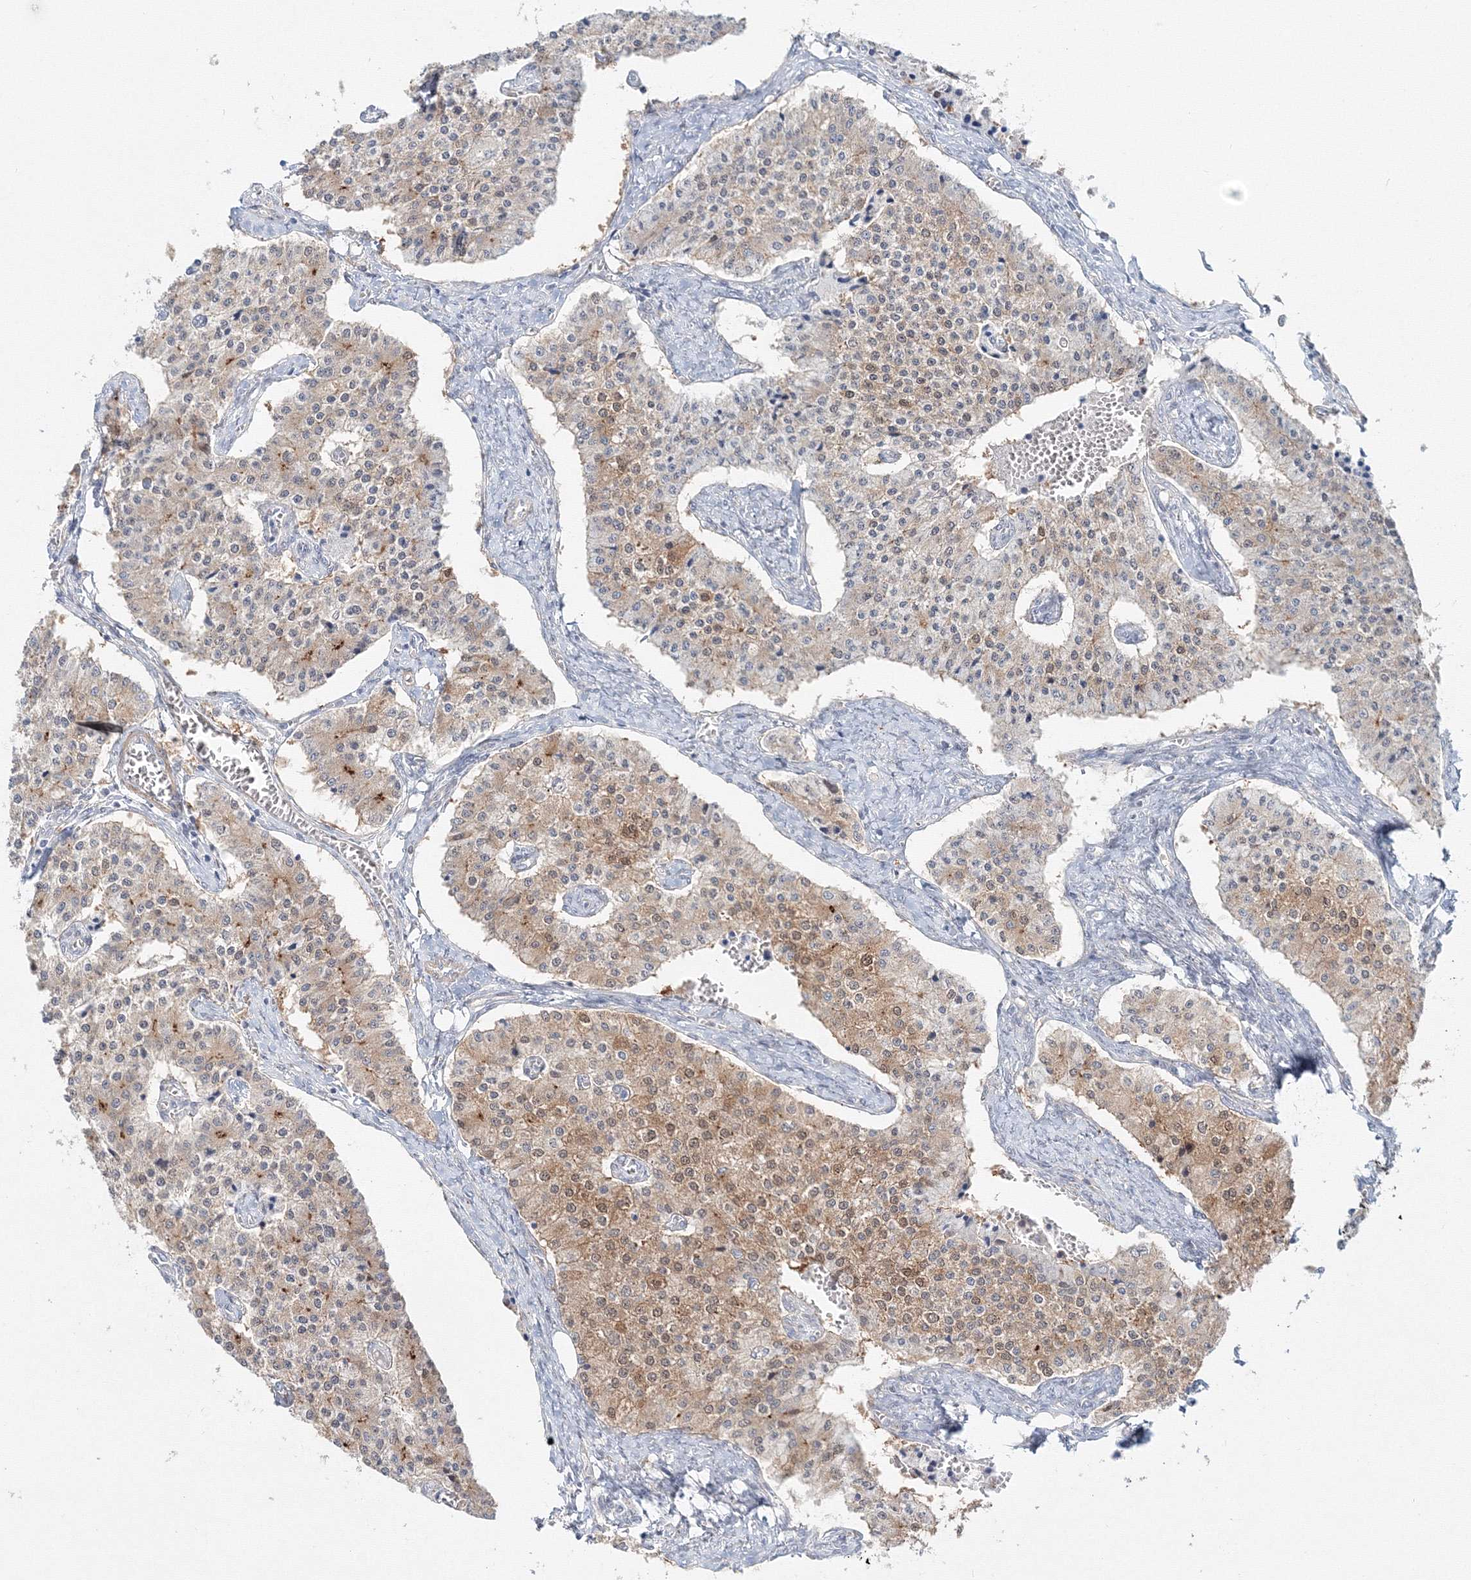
{"staining": {"intensity": "moderate", "quantity": "<25%", "location": "cytoplasmic/membranous"}, "tissue": "carcinoid", "cell_type": "Tumor cells", "image_type": "cancer", "snomed": [{"axis": "morphology", "description": "Carcinoid, malignant, NOS"}, {"axis": "topography", "description": "Colon"}], "caption": "DAB (3,3'-diaminobenzidine) immunohistochemical staining of carcinoid reveals moderate cytoplasmic/membranous protein expression in approximately <25% of tumor cells.", "gene": "ARHGAP21", "patient": {"sex": "female", "age": 52}}